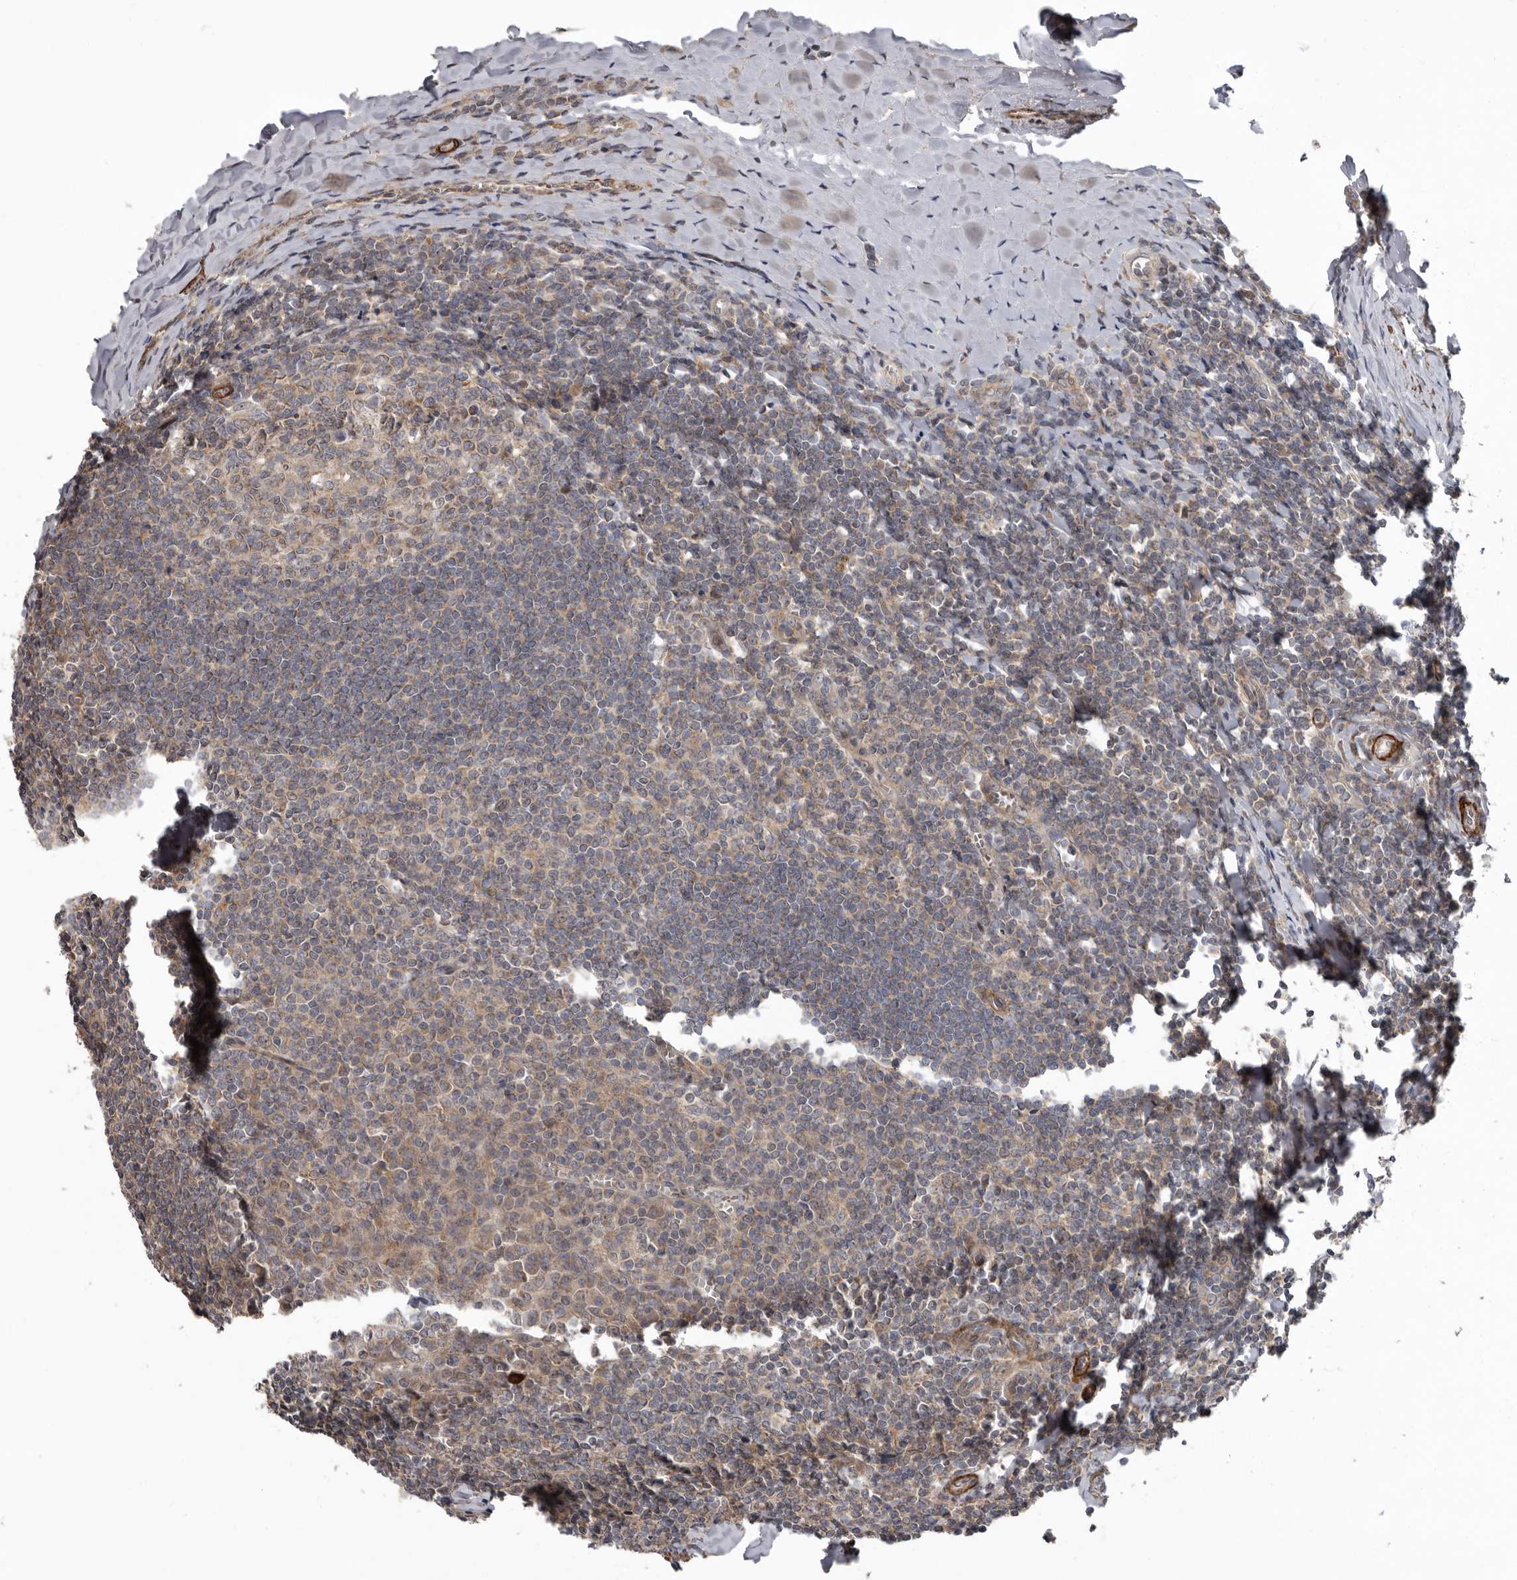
{"staining": {"intensity": "weak", "quantity": "<25%", "location": "cytoplasmic/membranous"}, "tissue": "tonsil", "cell_type": "Germinal center cells", "image_type": "normal", "snomed": [{"axis": "morphology", "description": "Normal tissue, NOS"}, {"axis": "topography", "description": "Tonsil"}], "caption": "Photomicrograph shows no protein expression in germinal center cells of benign tonsil.", "gene": "FGFR4", "patient": {"sex": "male", "age": 27}}